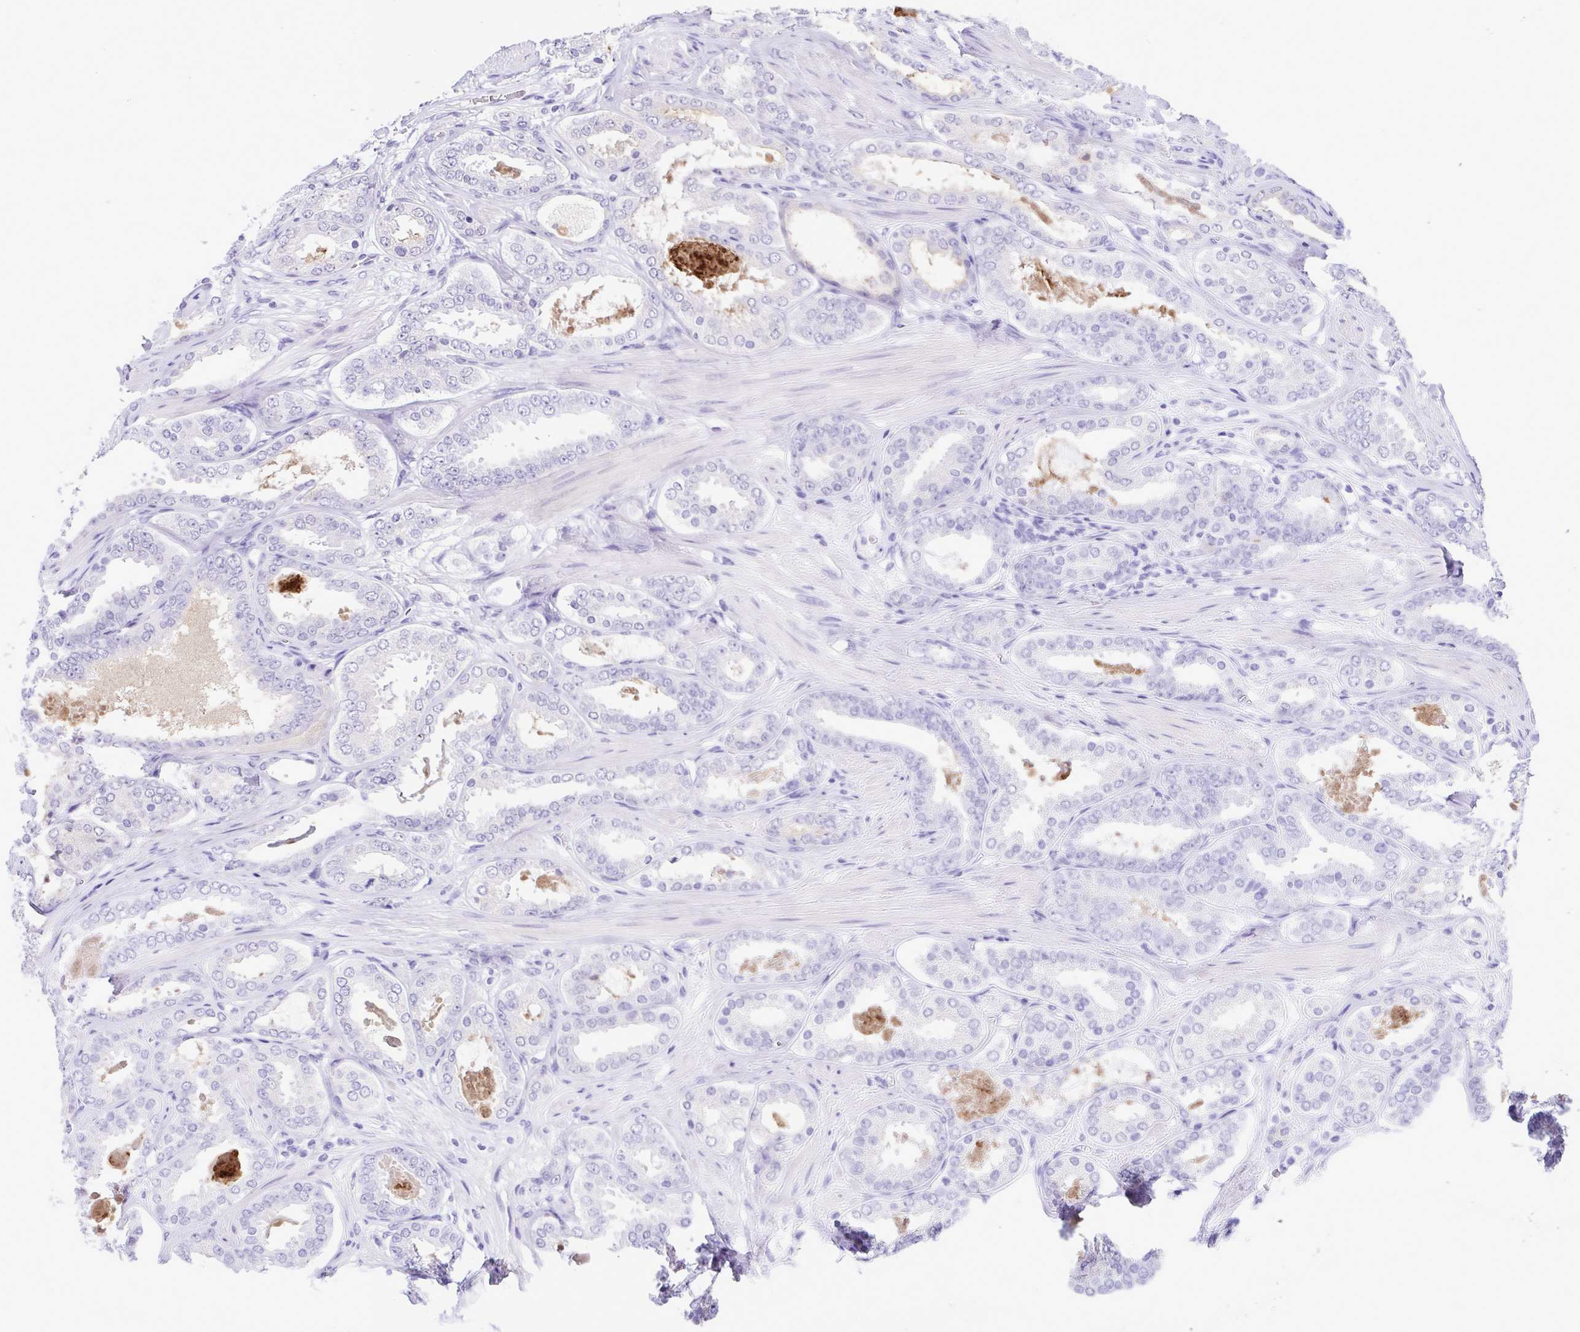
{"staining": {"intensity": "negative", "quantity": "none", "location": "none"}, "tissue": "prostate cancer", "cell_type": "Tumor cells", "image_type": "cancer", "snomed": [{"axis": "morphology", "description": "Adenocarcinoma, High grade"}, {"axis": "topography", "description": "Prostate"}], "caption": "Histopathology image shows no protein expression in tumor cells of prostate cancer (high-grade adenocarcinoma) tissue.", "gene": "OVGP1", "patient": {"sex": "male", "age": 63}}